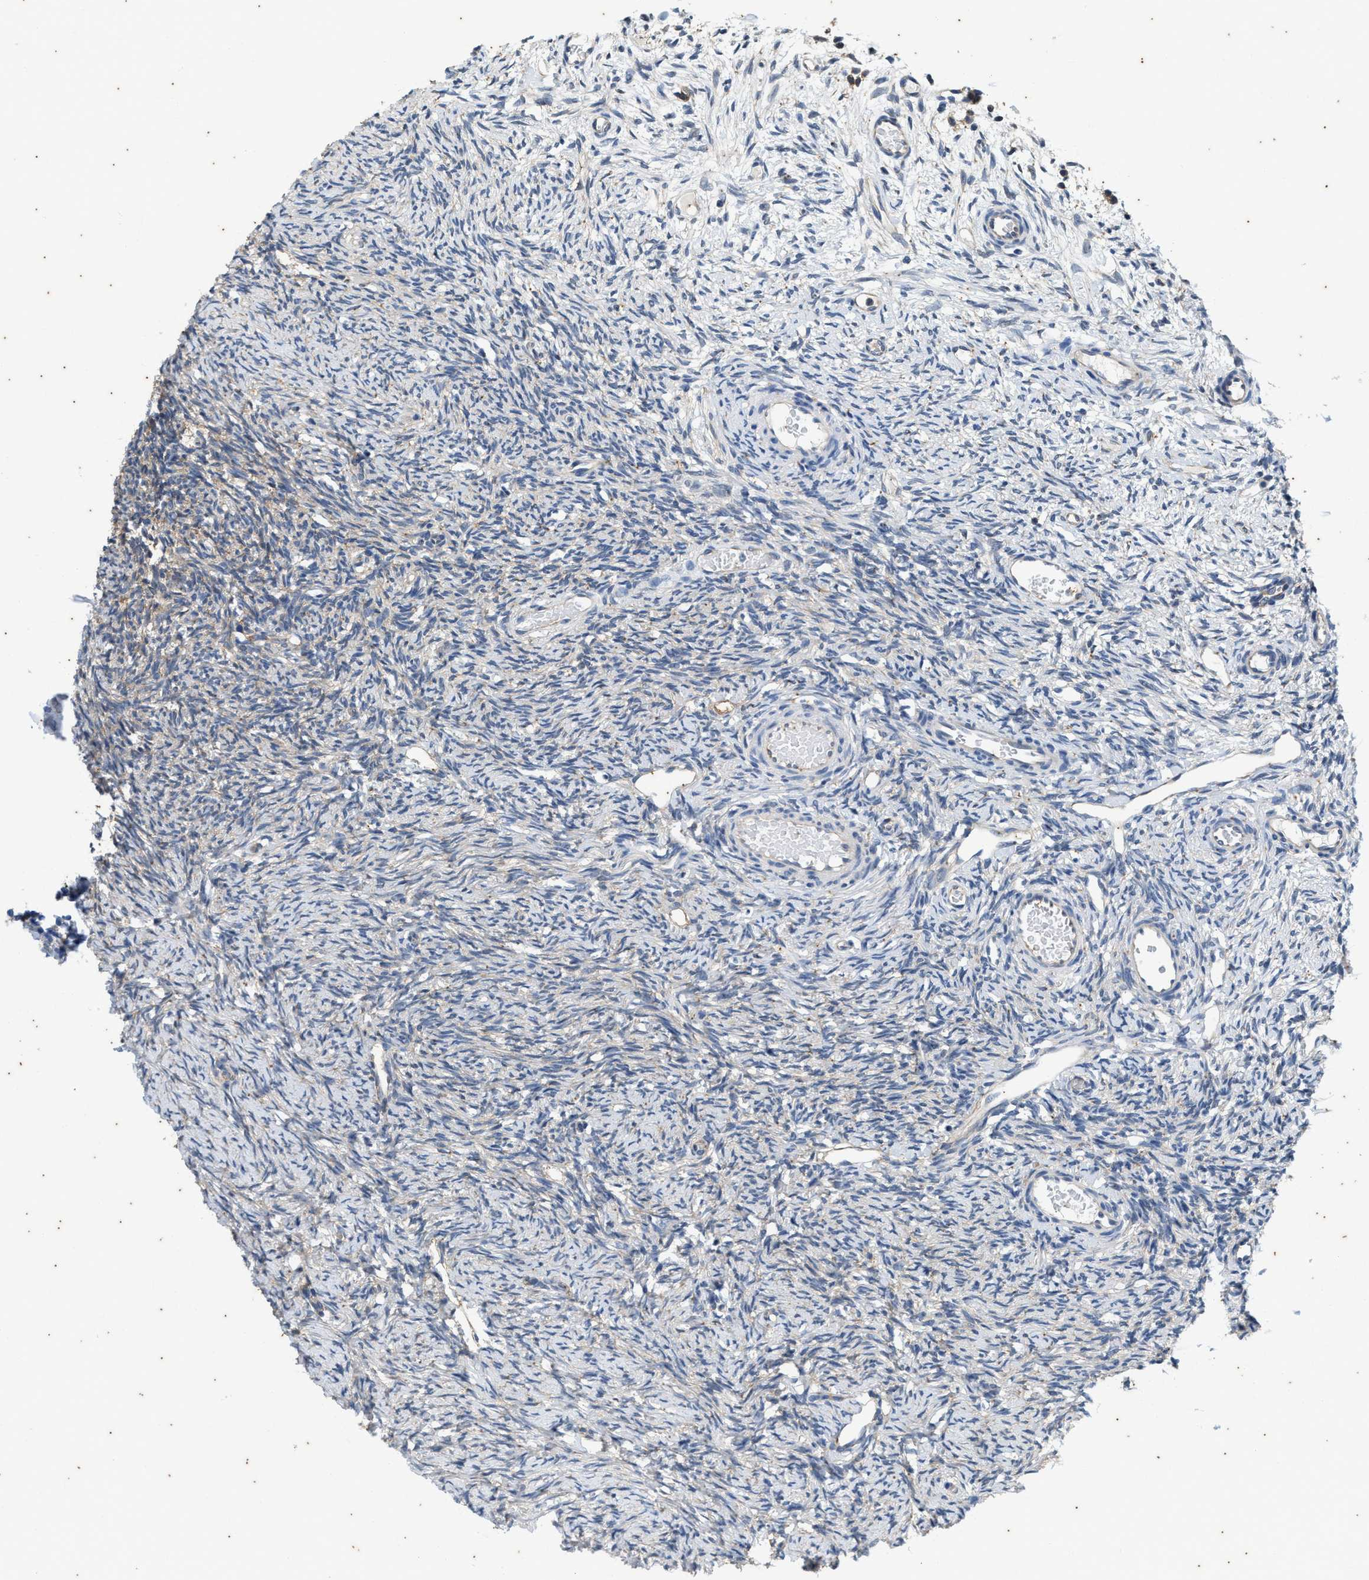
{"staining": {"intensity": "negative", "quantity": "none", "location": "none"}, "tissue": "ovary", "cell_type": "Ovarian stroma cells", "image_type": "normal", "snomed": [{"axis": "morphology", "description": "Normal tissue, NOS"}, {"axis": "topography", "description": "Ovary"}], "caption": "A photomicrograph of ovary stained for a protein displays no brown staining in ovarian stroma cells. Nuclei are stained in blue.", "gene": "COX19", "patient": {"sex": "female", "age": 33}}